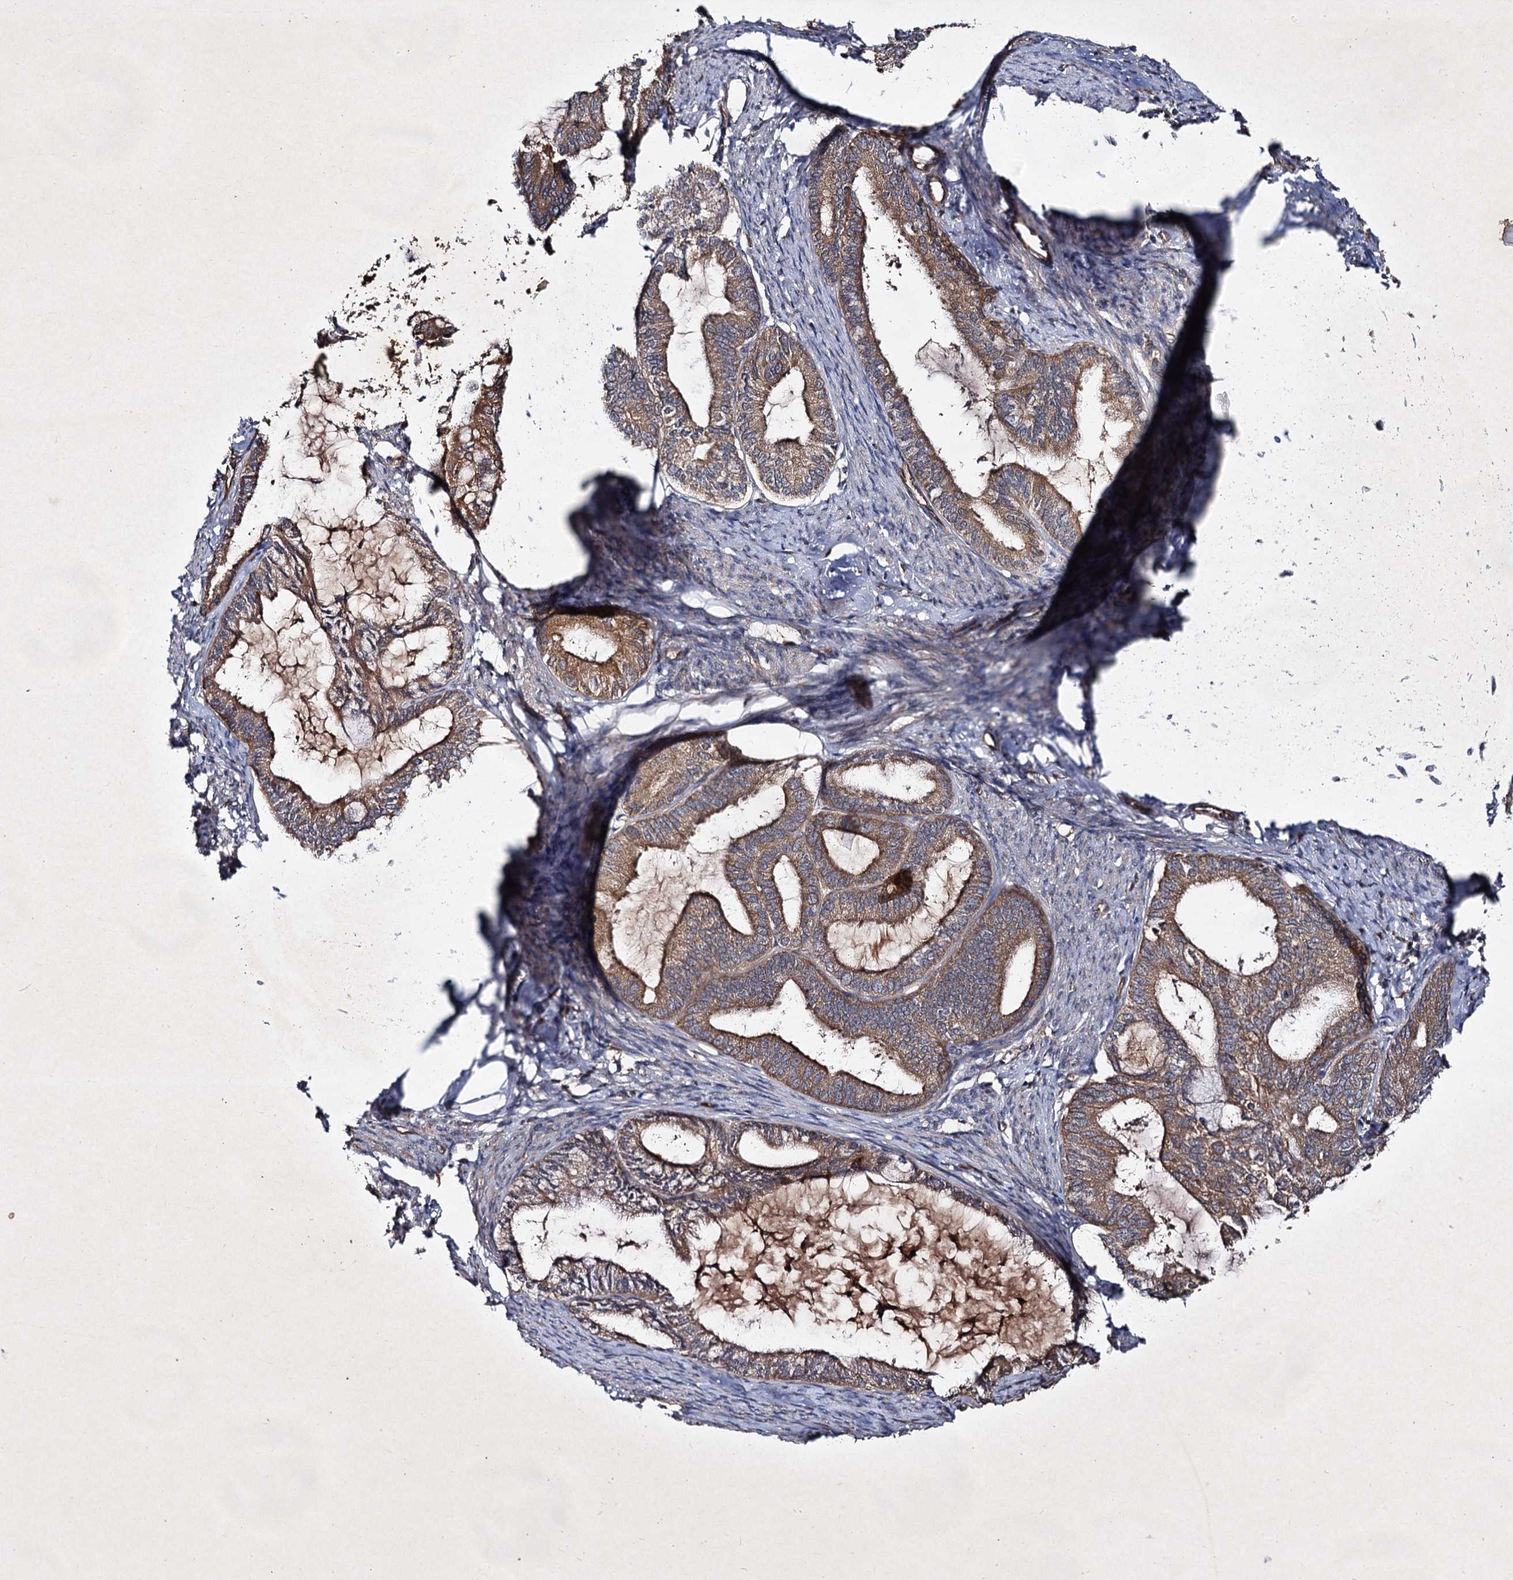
{"staining": {"intensity": "moderate", "quantity": ">75%", "location": "cytoplasmic/membranous"}, "tissue": "endometrial cancer", "cell_type": "Tumor cells", "image_type": "cancer", "snomed": [{"axis": "morphology", "description": "Adenocarcinoma, NOS"}, {"axis": "topography", "description": "Endometrium"}], "caption": "Protein expression analysis of human endometrial cancer reveals moderate cytoplasmic/membranous expression in about >75% of tumor cells.", "gene": "TEX9", "patient": {"sex": "female", "age": 86}}